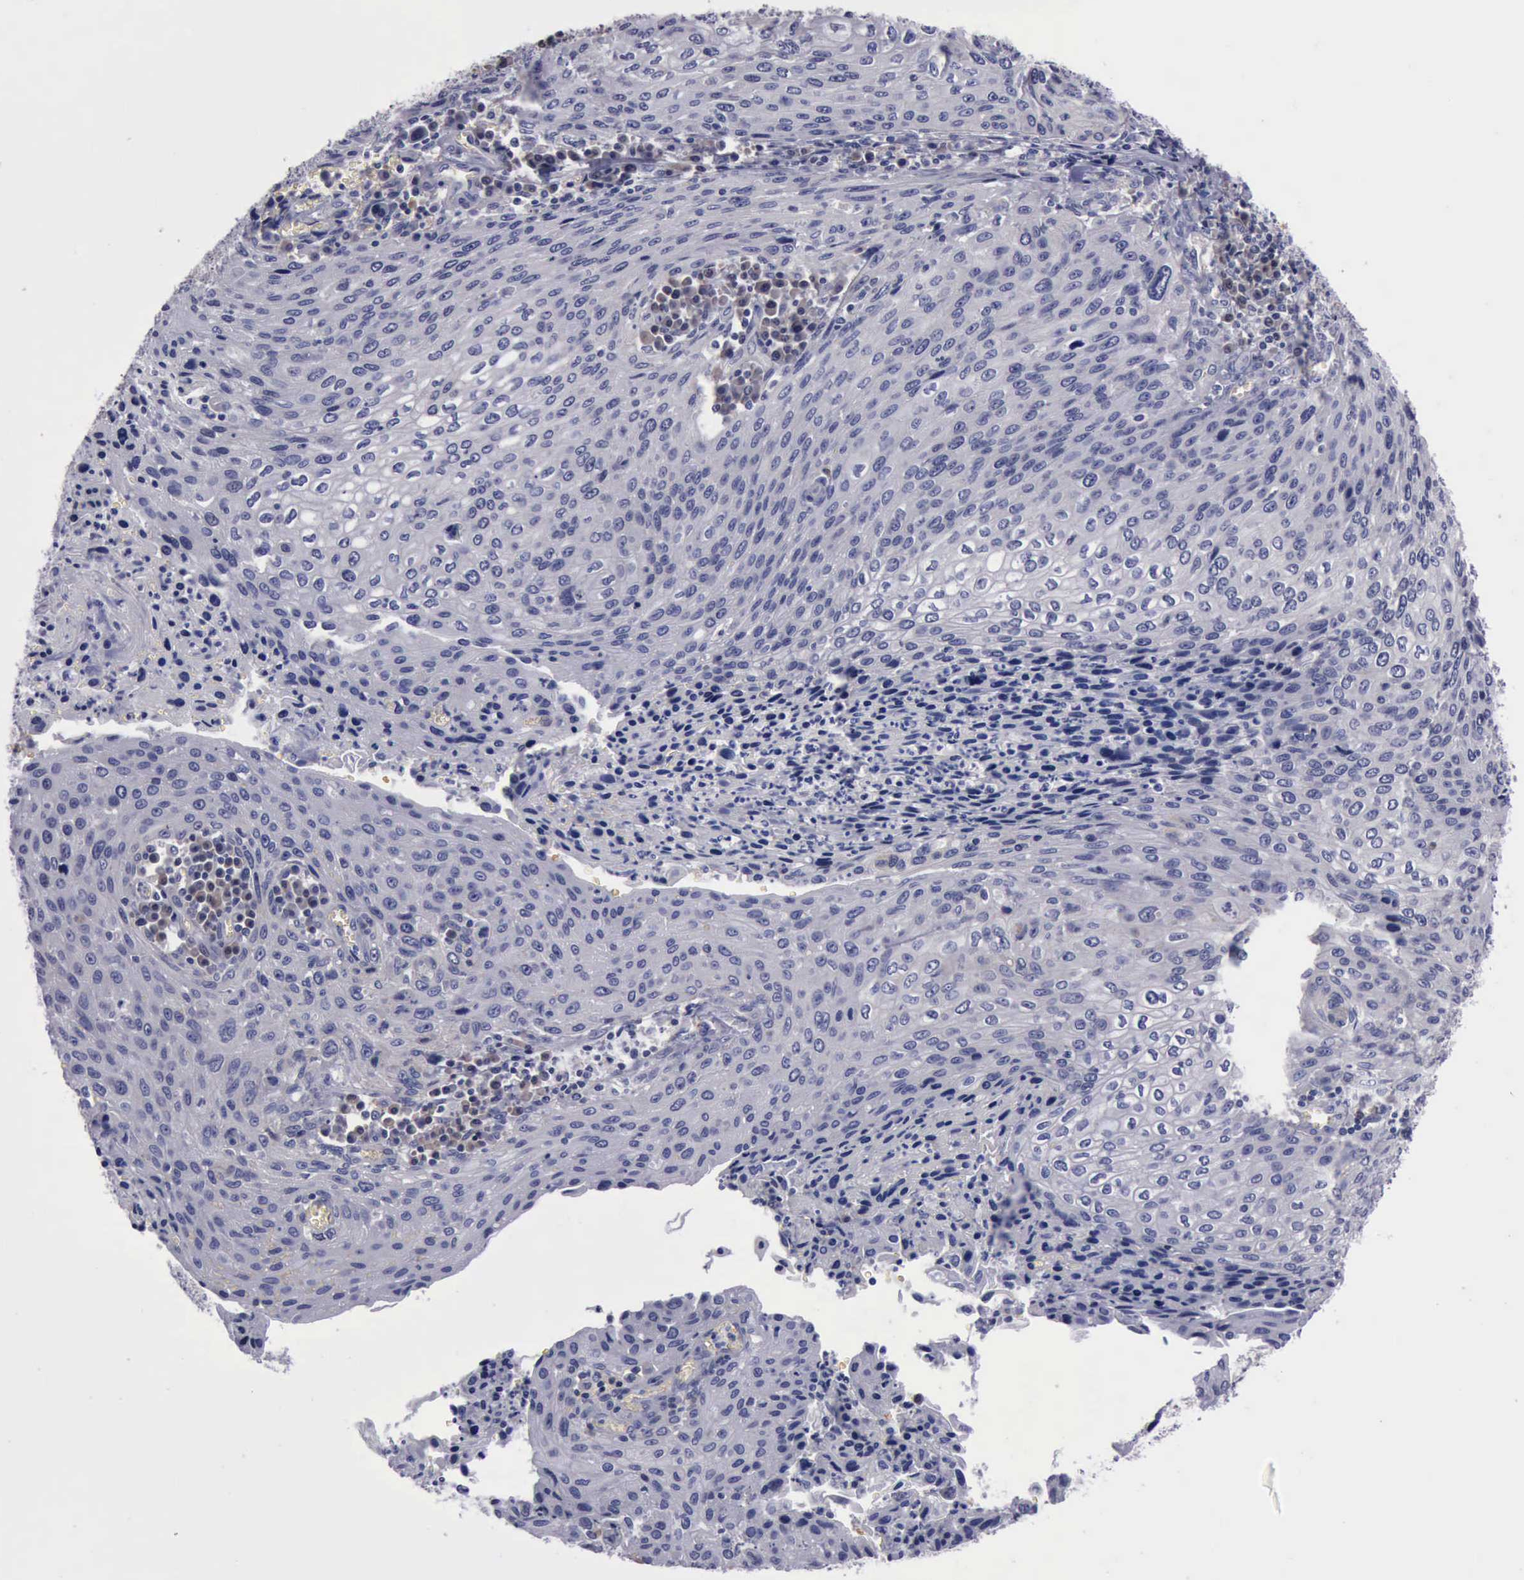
{"staining": {"intensity": "negative", "quantity": "none", "location": "none"}, "tissue": "cervical cancer", "cell_type": "Tumor cells", "image_type": "cancer", "snomed": [{"axis": "morphology", "description": "Squamous cell carcinoma, NOS"}, {"axis": "topography", "description": "Cervix"}], "caption": "DAB (3,3'-diaminobenzidine) immunohistochemical staining of cervical cancer (squamous cell carcinoma) shows no significant staining in tumor cells.", "gene": "CEP128", "patient": {"sex": "female", "age": 32}}